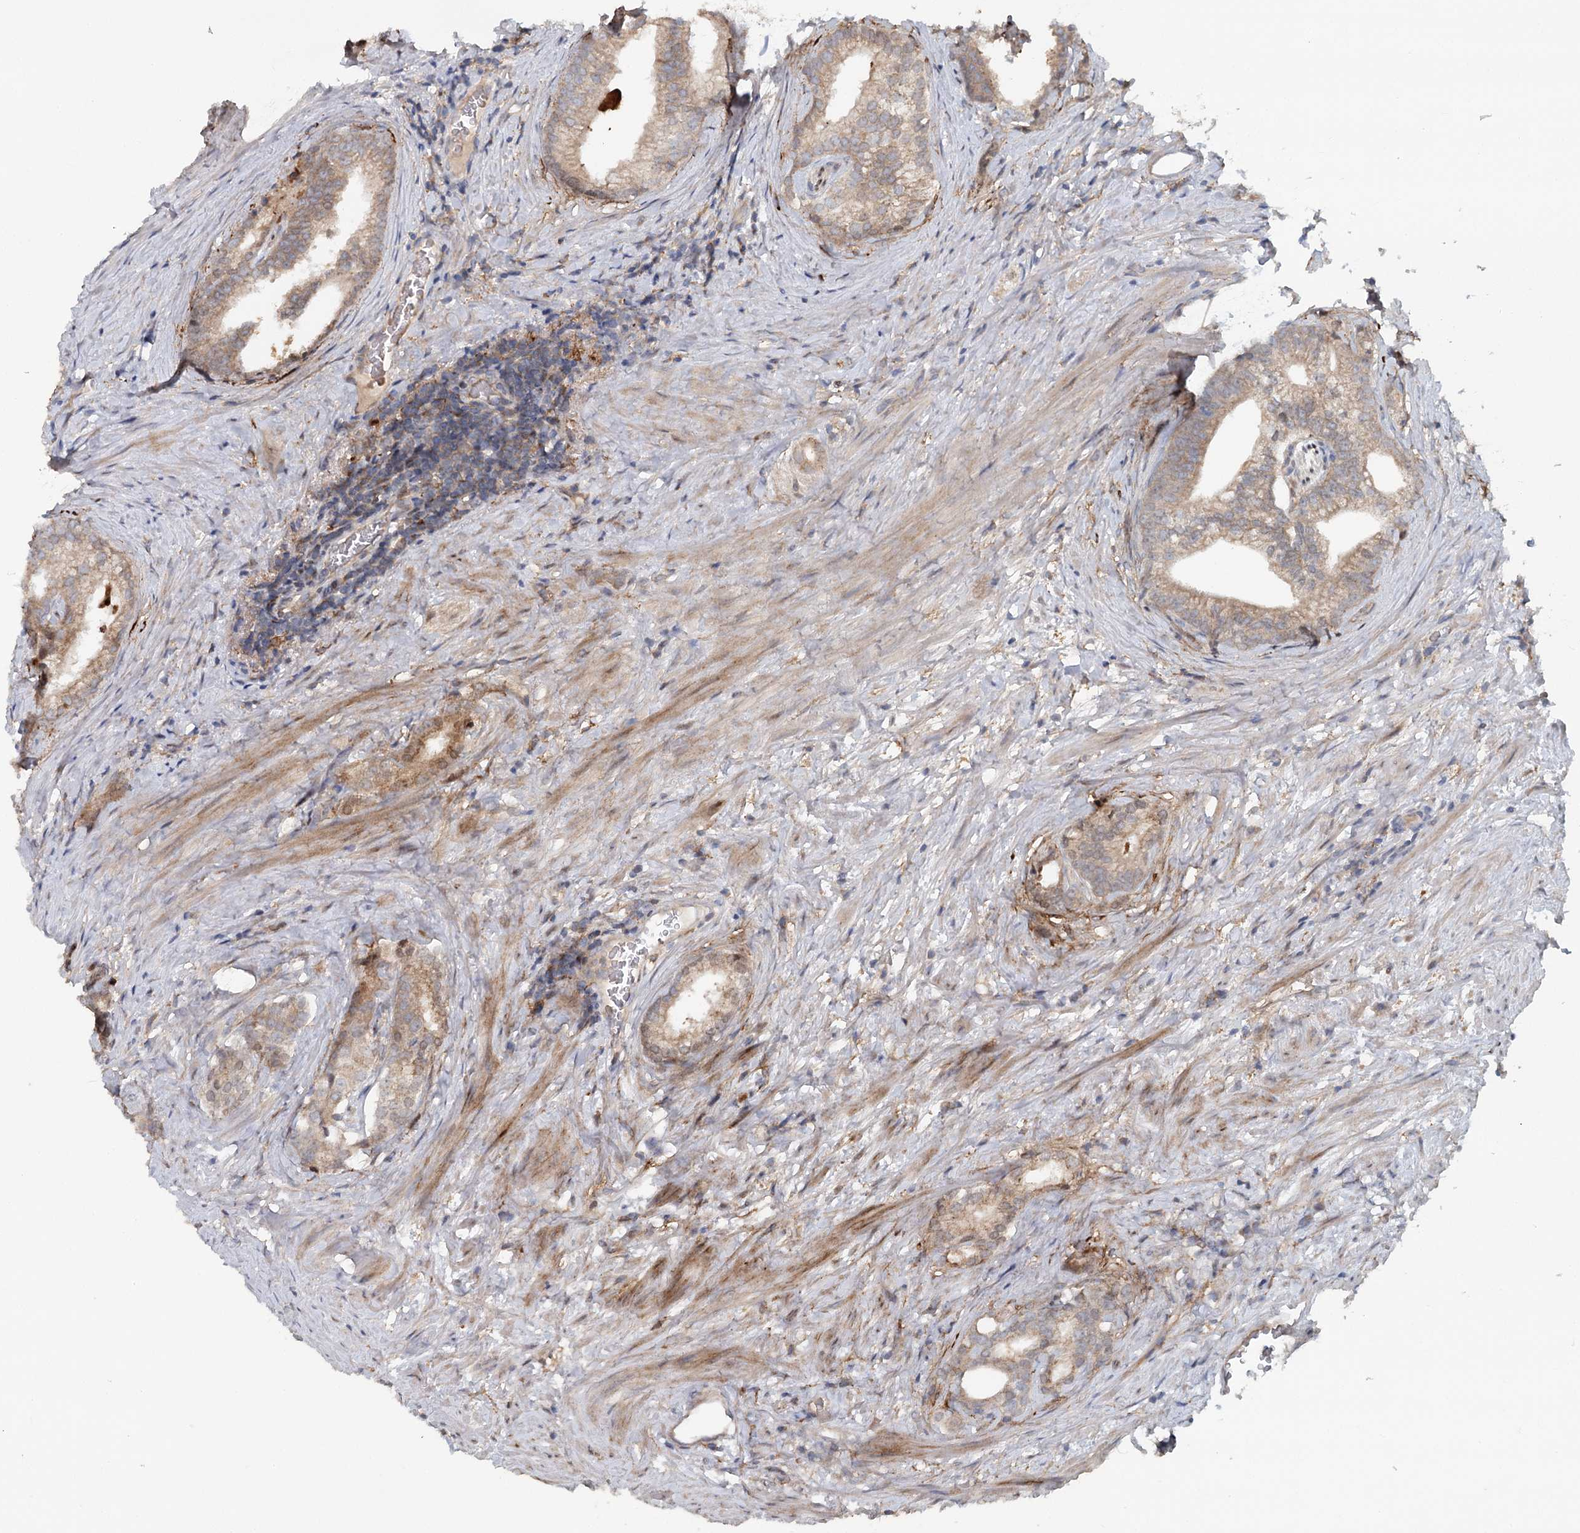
{"staining": {"intensity": "moderate", "quantity": "25%-75%", "location": "cytoplasmic/membranous"}, "tissue": "prostate cancer", "cell_type": "Tumor cells", "image_type": "cancer", "snomed": [{"axis": "morphology", "description": "Adenocarcinoma, Low grade"}, {"axis": "topography", "description": "Prostate"}], "caption": "Adenocarcinoma (low-grade) (prostate) stained with immunohistochemistry (IHC) demonstrates moderate cytoplasmic/membranous positivity in about 25%-75% of tumor cells.", "gene": "RNF111", "patient": {"sex": "male", "age": 71}}